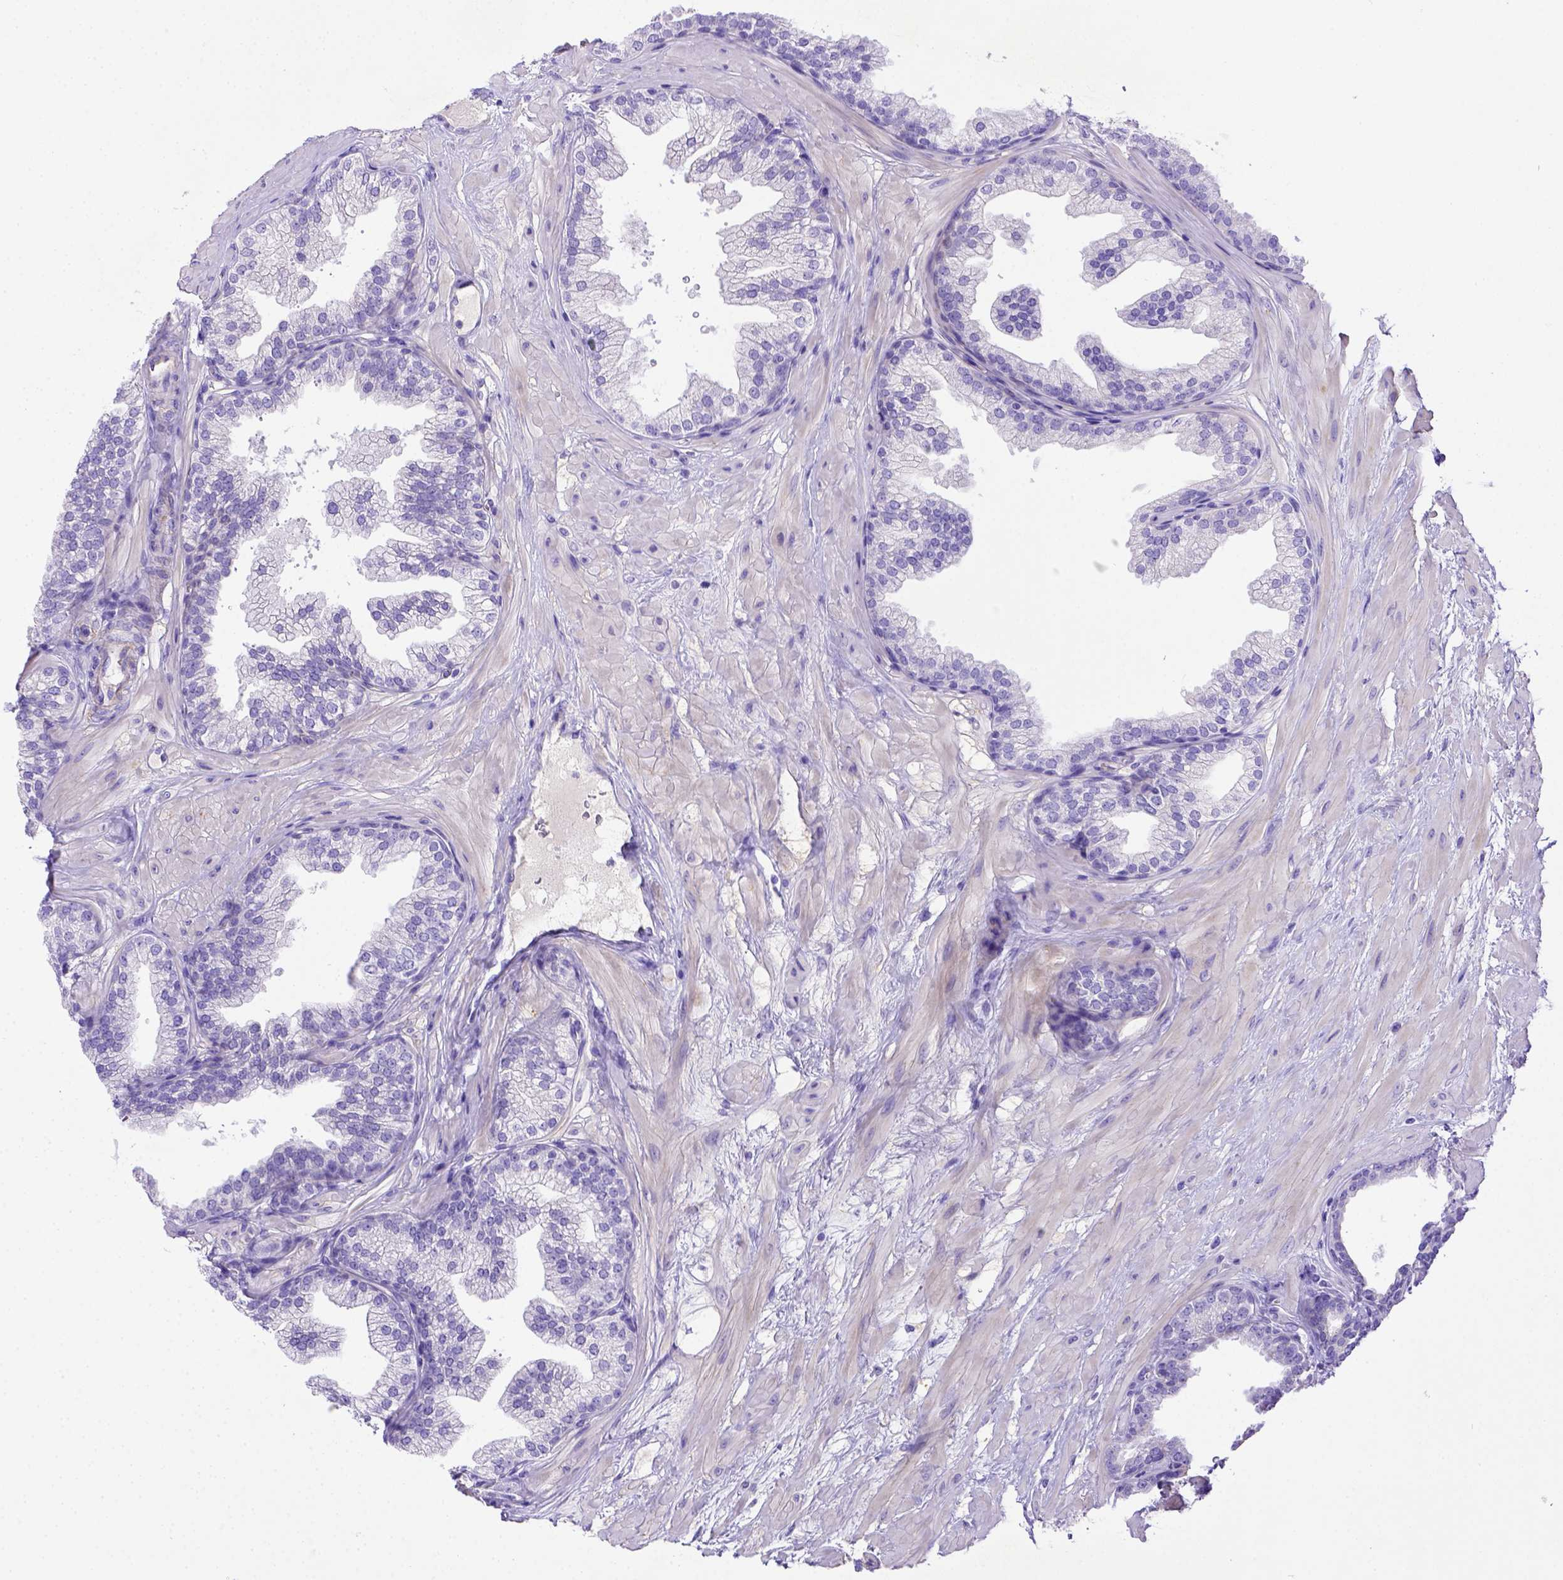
{"staining": {"intensity": "weak", "quantity": "<25%", "location": "cytoplasmic/membranous"}, "tissue": "prostate", "cell_type": "Glandular cells", "image_type": "normal", "snomed": [{"axis": "morphology", "description": "Normal tissue, NOS"}, {"axis": "topography", "description": "Prostate"}], "caption": "Micrograph shows no protein staining in glandular cells of unremarkable prostate. (Immunohistochemistry, brightfield microscopy, high magnification).", "gene": "LRRC18", "patient": {"sex": "male", "age": 37}}